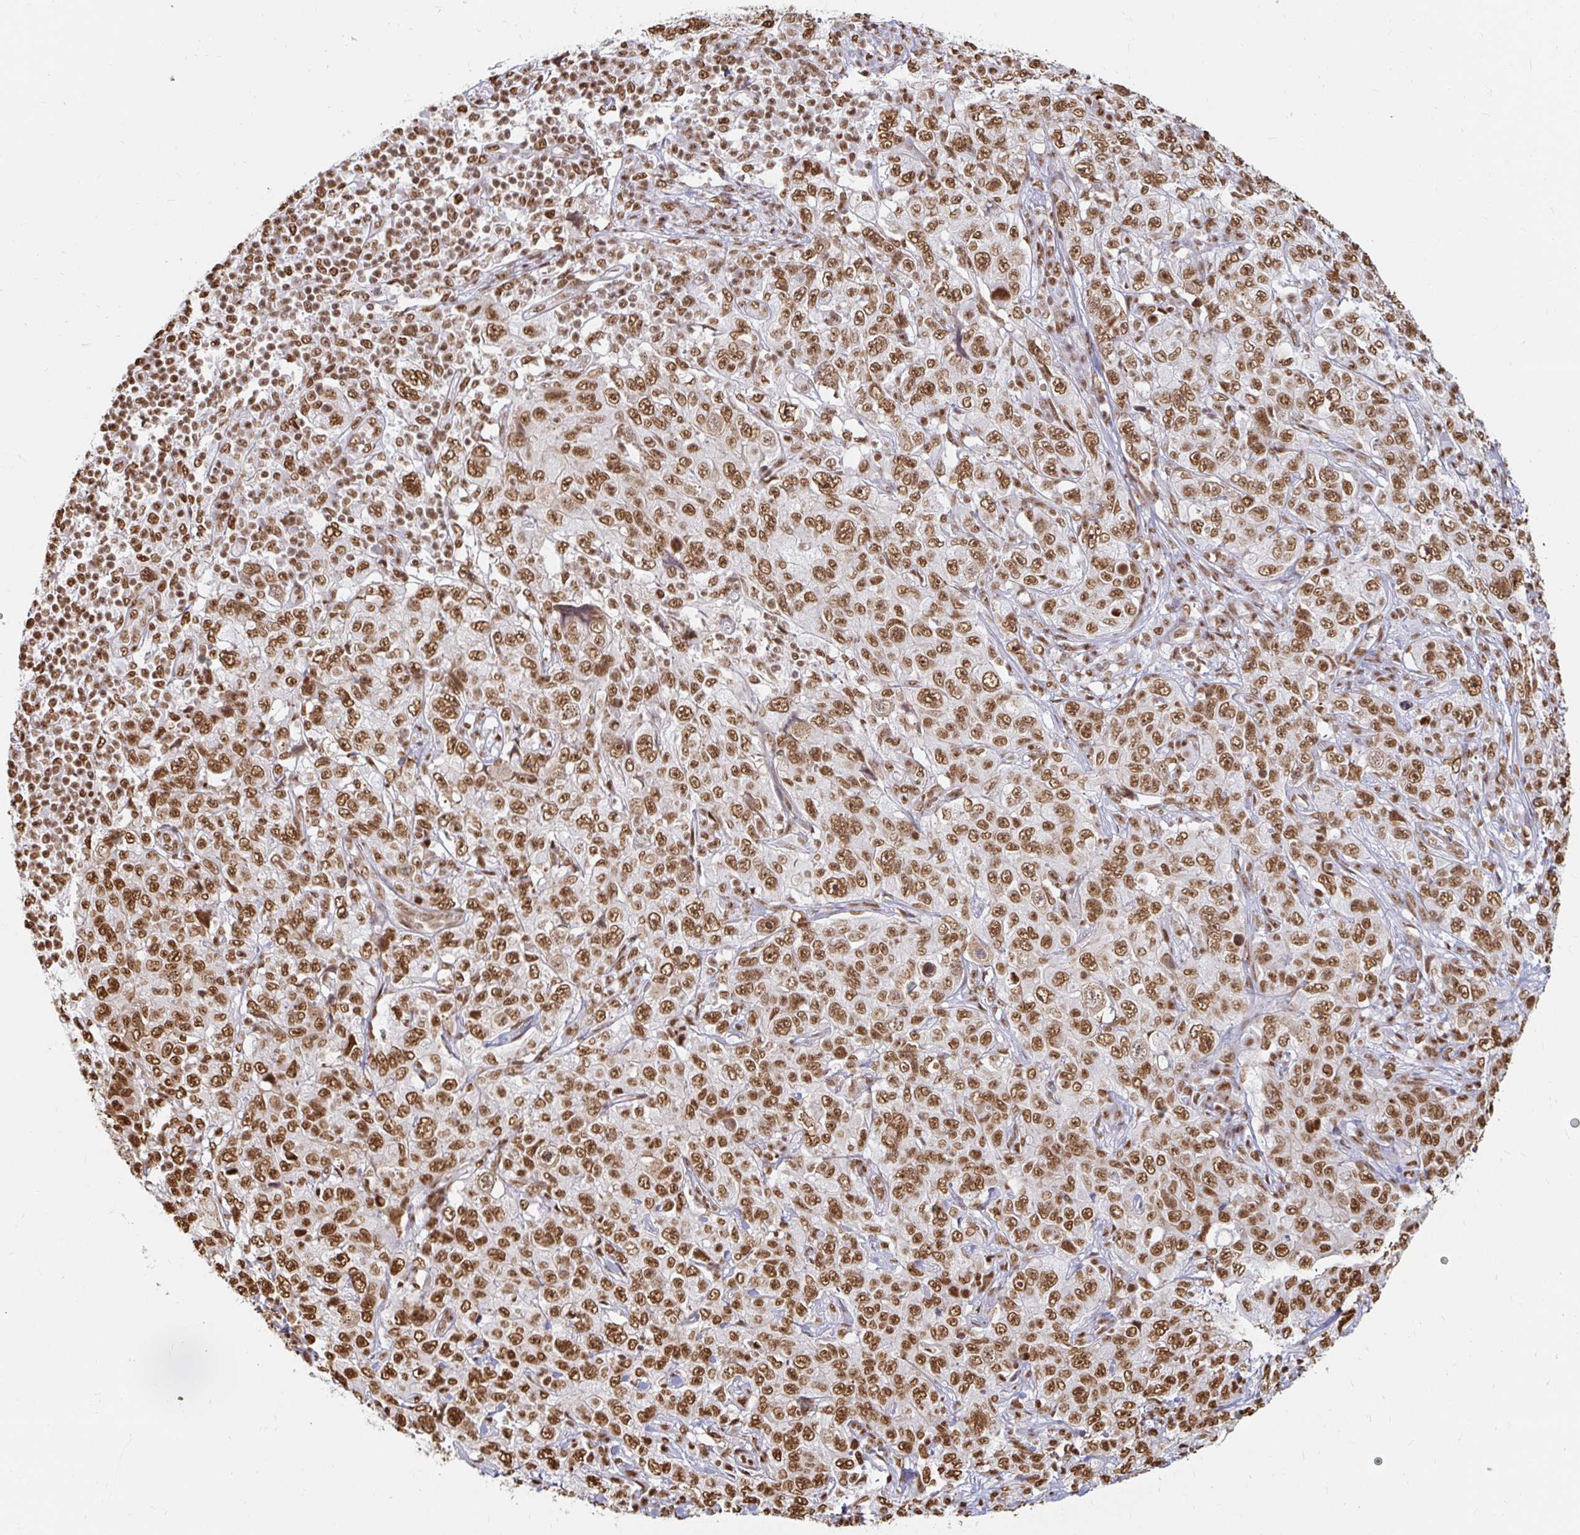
{"staining": {"intensity": "strong", "quantity": ">75%", "location": "nuclear"}, "tissue": "pancreatic cancer", "cell_type": "Tumor cells", "image_type": "cancer", "snomed": [{"axis": "morphology", "description": "Adenocarcinoma, NOS"}, {"axis": "topography", "description": "Pancreas"}], "caption": "This photomicrograph displays immunohistochemistry (IHC) staining of pancreatic cancer, with high strong nuclear expression in about >75% of tumor cells.", "gene": "HNRNPU", "patient": {"sex": "male", "age": 68}}